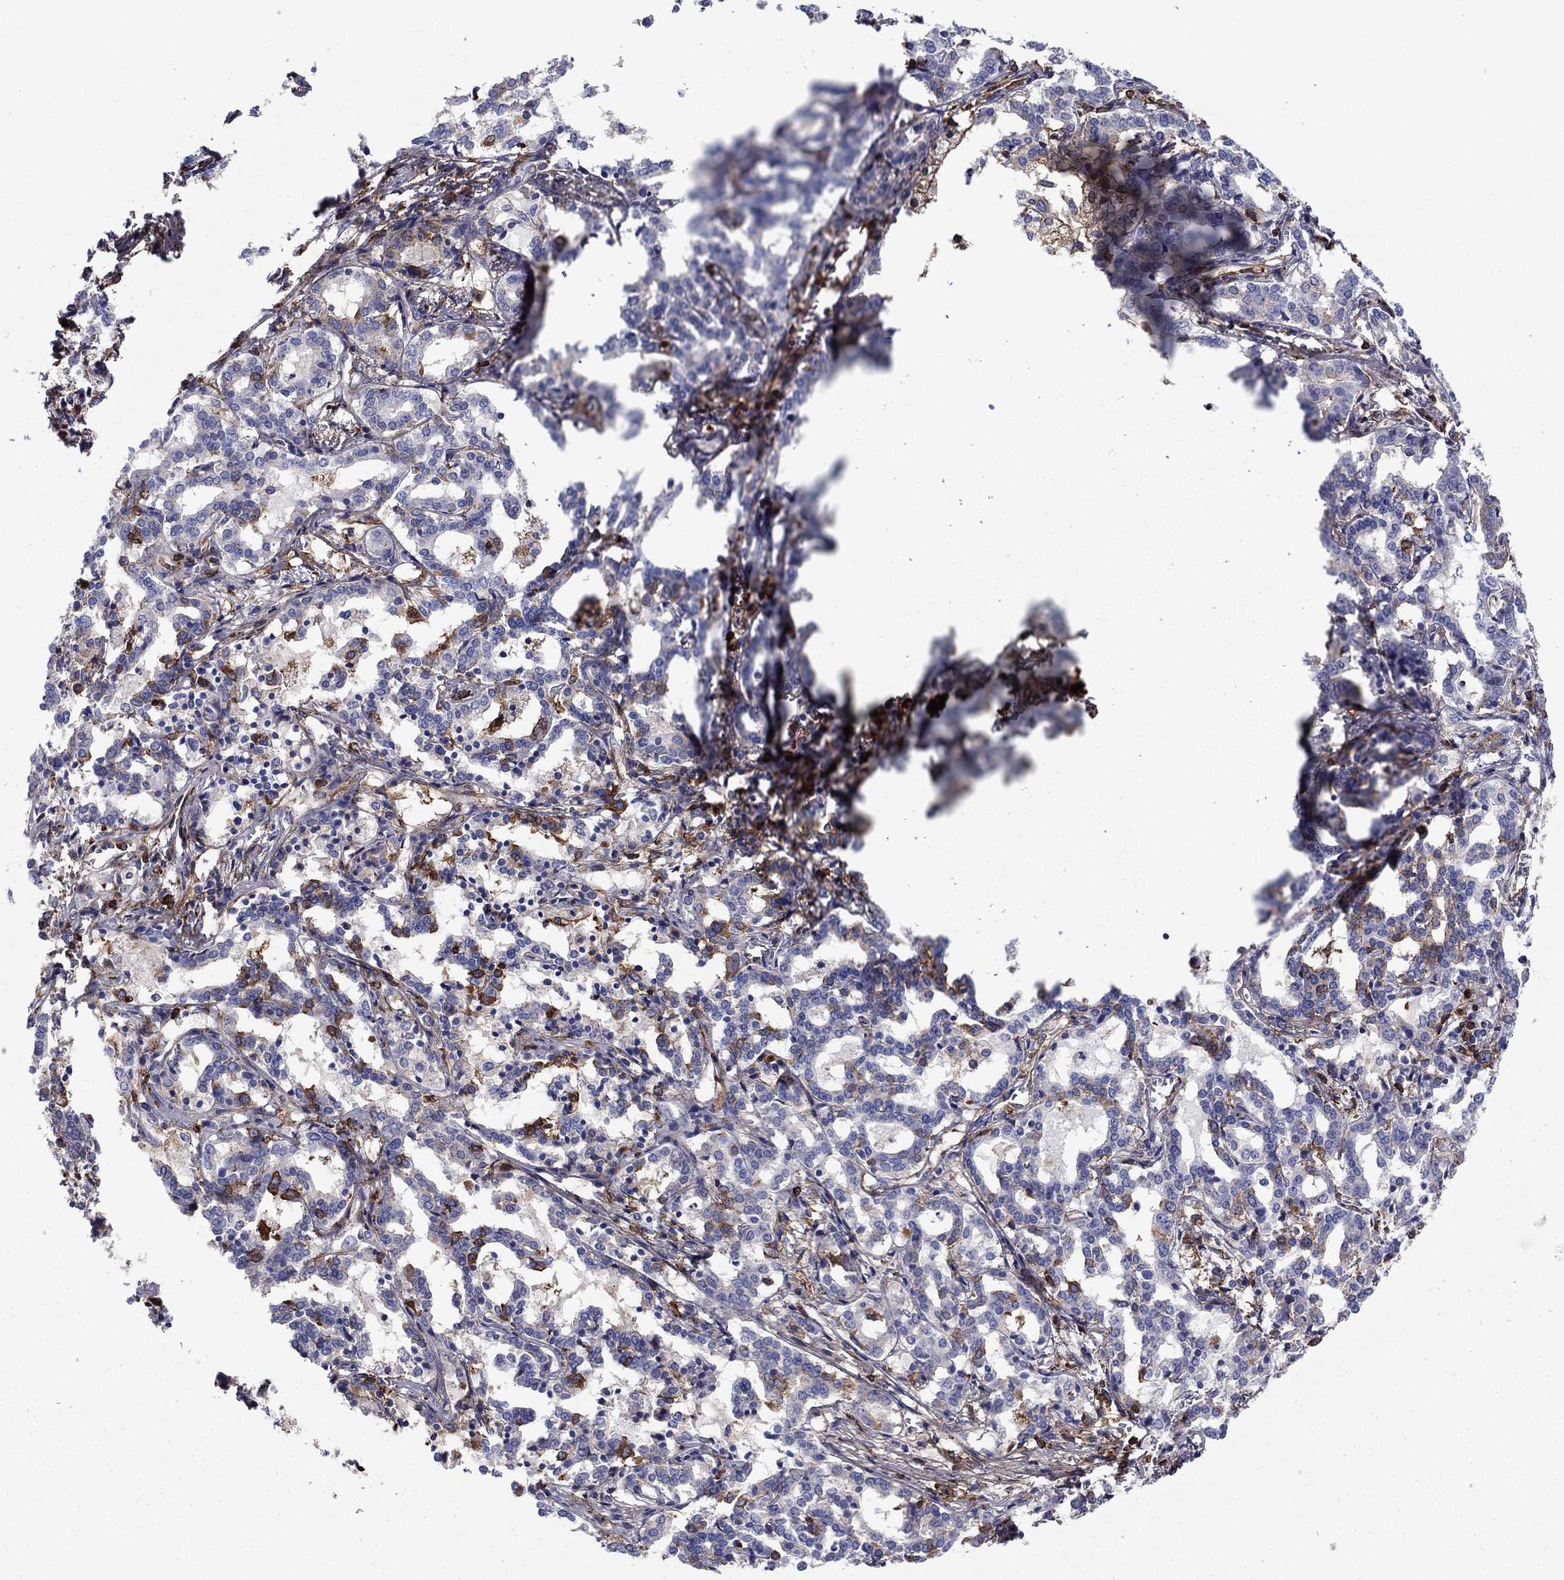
{"staining": {"intensity": "negative", "quantity": "none", "location": "none"}, "tissue": "liver cancer", "cell_type": "Tumor cells", "image_type": "cancer", "snomed": [{"axis": "morphology", "description": "Cholangiocarcinoma"}, {"axis": "topography", "description": "Liver"}], "caption": "Human liver cancer stained for a protein using immunohistochemistry (IHC) shows no staining in tumor cells.", "gene": "HPX", "patient": {"sex": "female", "age": 47}}